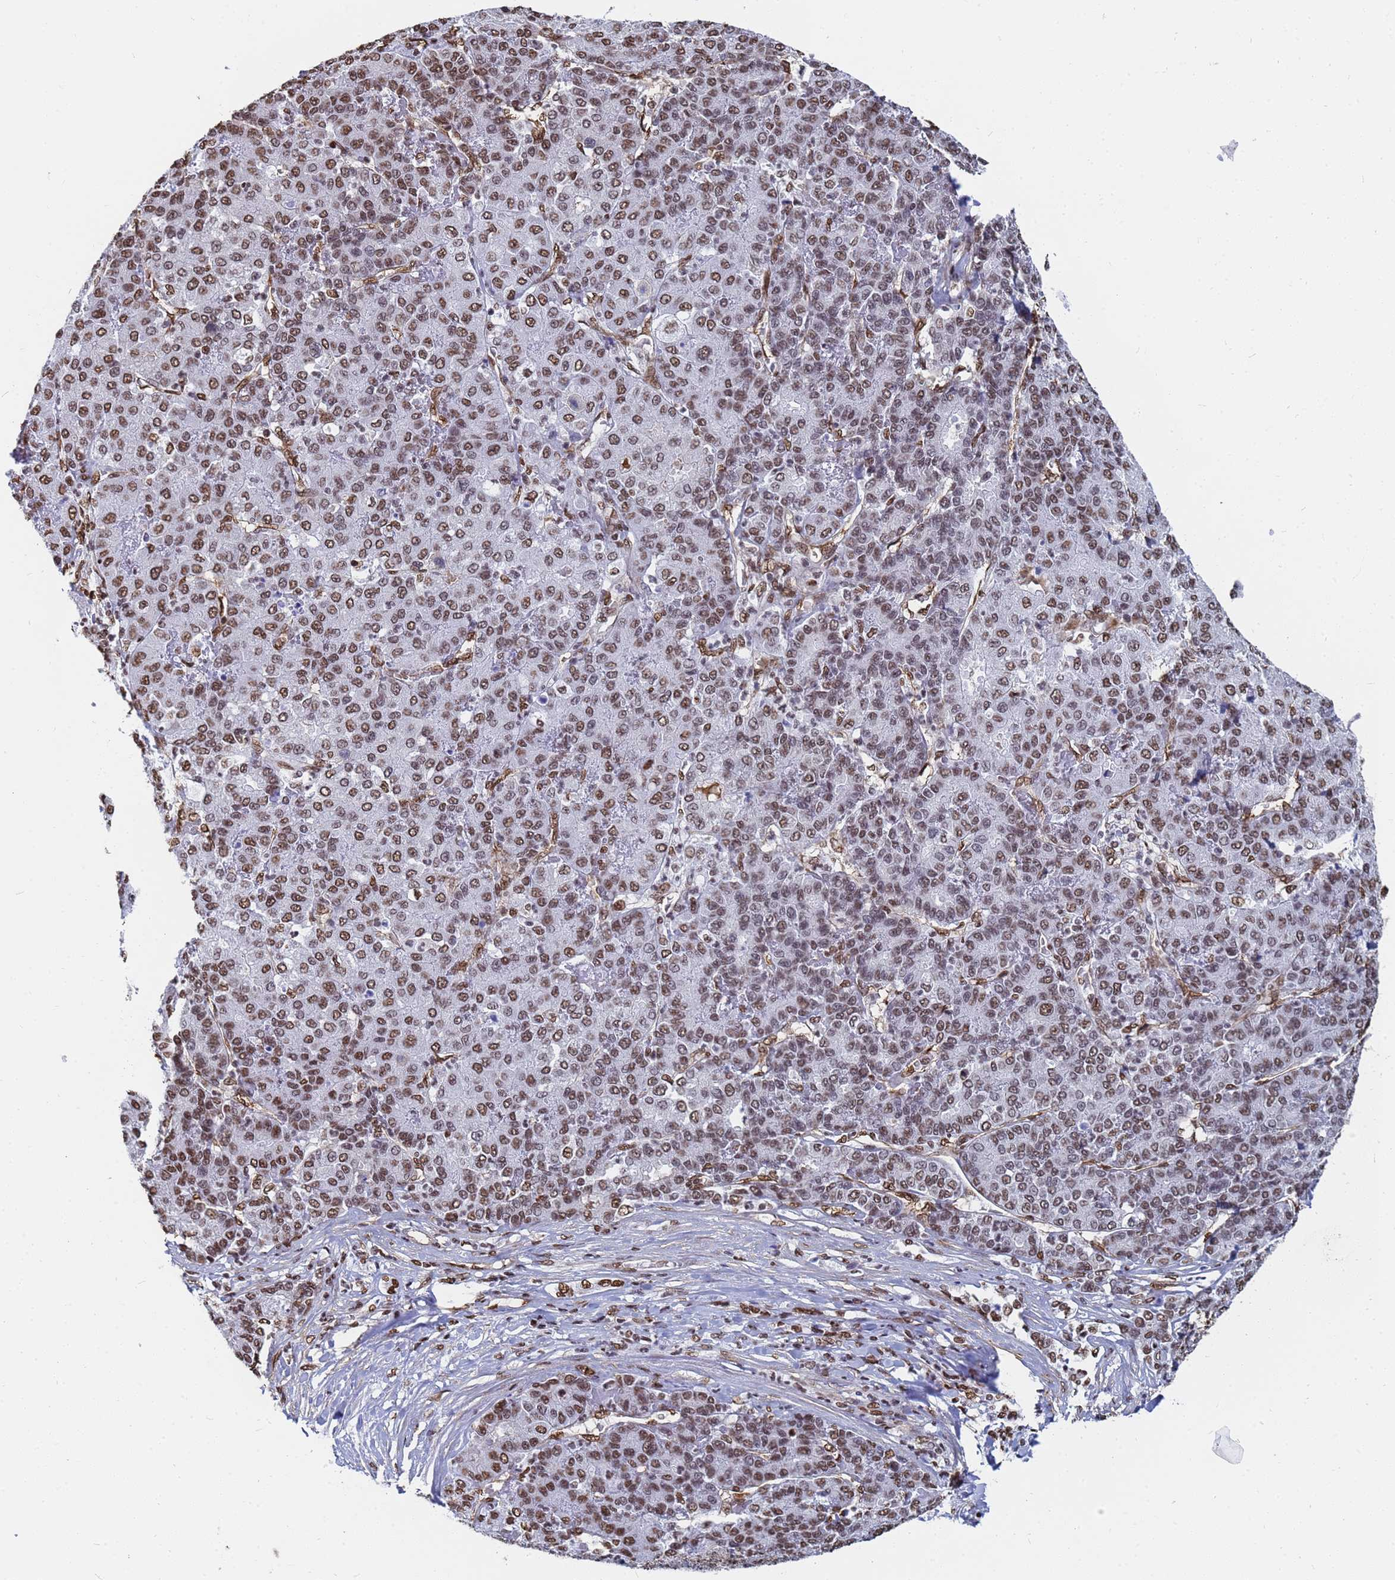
{"staining": {"intensity": "moderate", "quantity": ">75%", "location": "nuclear"}, "tissue": "liver cancer", "cell_type": "Tumor cells", "image_type": "cancer", "snomed": [{"axis": "morphology", "description": "Carcinoma, Hepatocellular, NOS"}, {"axis": "topography", "description": "Liver"}], "caption": "Immunohistochemistry (IHC) (DAB) staining of human liver cancer reveals moderate nuclear protein expression in about >75% of tumor cells.", "gene": "RAVER2", "patient": {"sex": "male", "age": 65}}